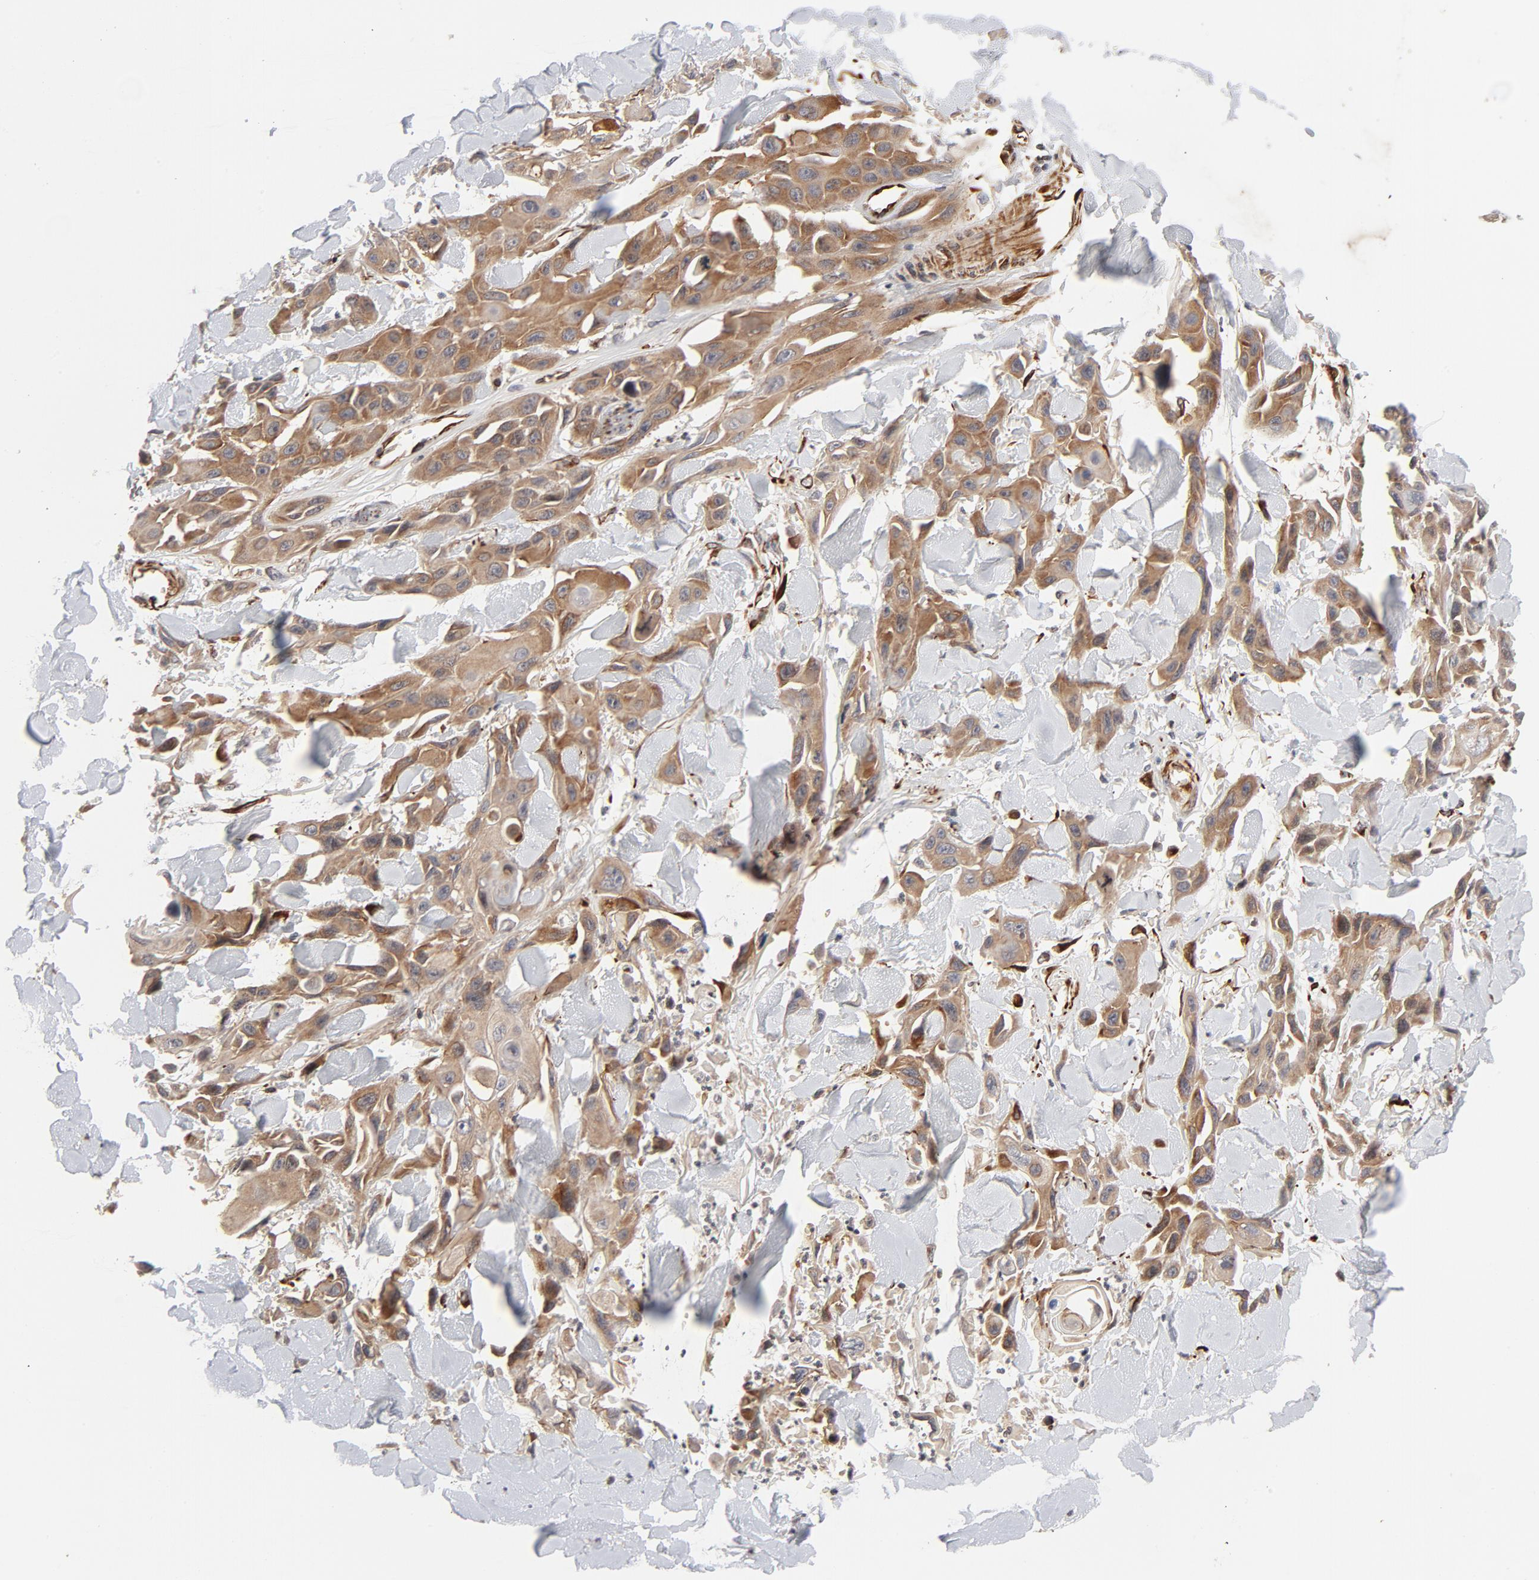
{"staining": {"intensity": "moderate", "quantity": ">75%", "location": "cytoplasmic/membranous"}, "tissue": "skin cancer", "cell_type": "Tumor cells", "image_type": "cancer", "snomed": [{"axis": "morphology", "description": "Squamous cell carcinoma, NOS"}, {"axis": "topography", "description": "Skin"}, {"axis": "topography", "description": "Anal"}], "caption": "Protein staining by IHC exhibits moderate cytoplasmic/membranous positivity in about >75% of tumor cells in skin squamous cell carcinoma. The protein of interest is stained brown, and the nuclei are stained in blue (DAB IHC with brightfield microscopy, high magnification).", "gene": "DNAAF2", "patient": {"sex": "female", "age": 55}}